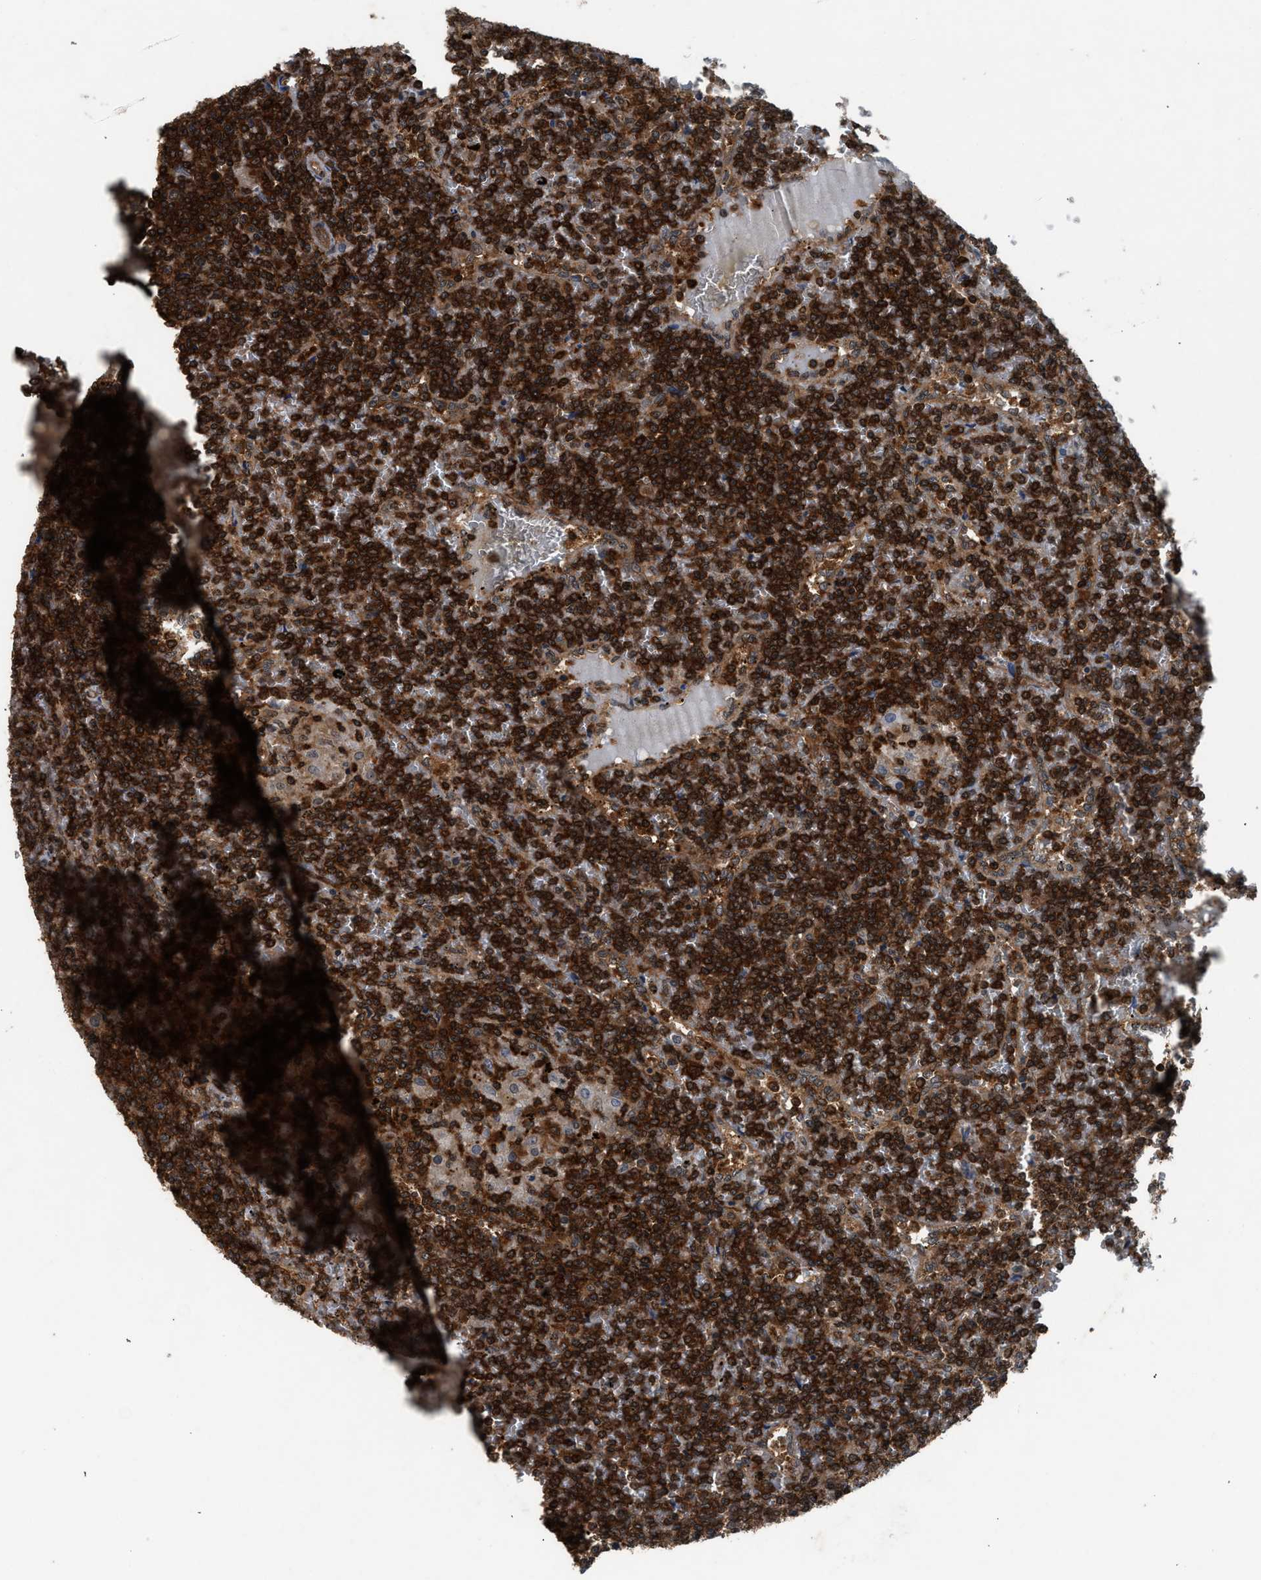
{"staining": {"intensity": "strong", "quantity": ">75%", "location": "cytoplasmic/membranous,nuclear"}, "tissue": "lymphoma", "cell_type": "Tumor cells", "image_type": "cancer", "snomed": [{"axis": "morphology", "description": "Malignant lymphoma, non-Hodgkin's type, Low grade"}, {"axis": "topography", "description": "Spleen"}], "caption": "DAB (3,3'-diaminobenzidine) immunohistochemical staining of human lymphoma reveals strong cytoplasmic/membranous and nuclear protein staining in approximately >75% of tumor cells. Ihc stains the protein of interest in brown and the nuclei are stained blue.", "gene": "OXSR1", "patient": {"sex": "female", "age": 19}}